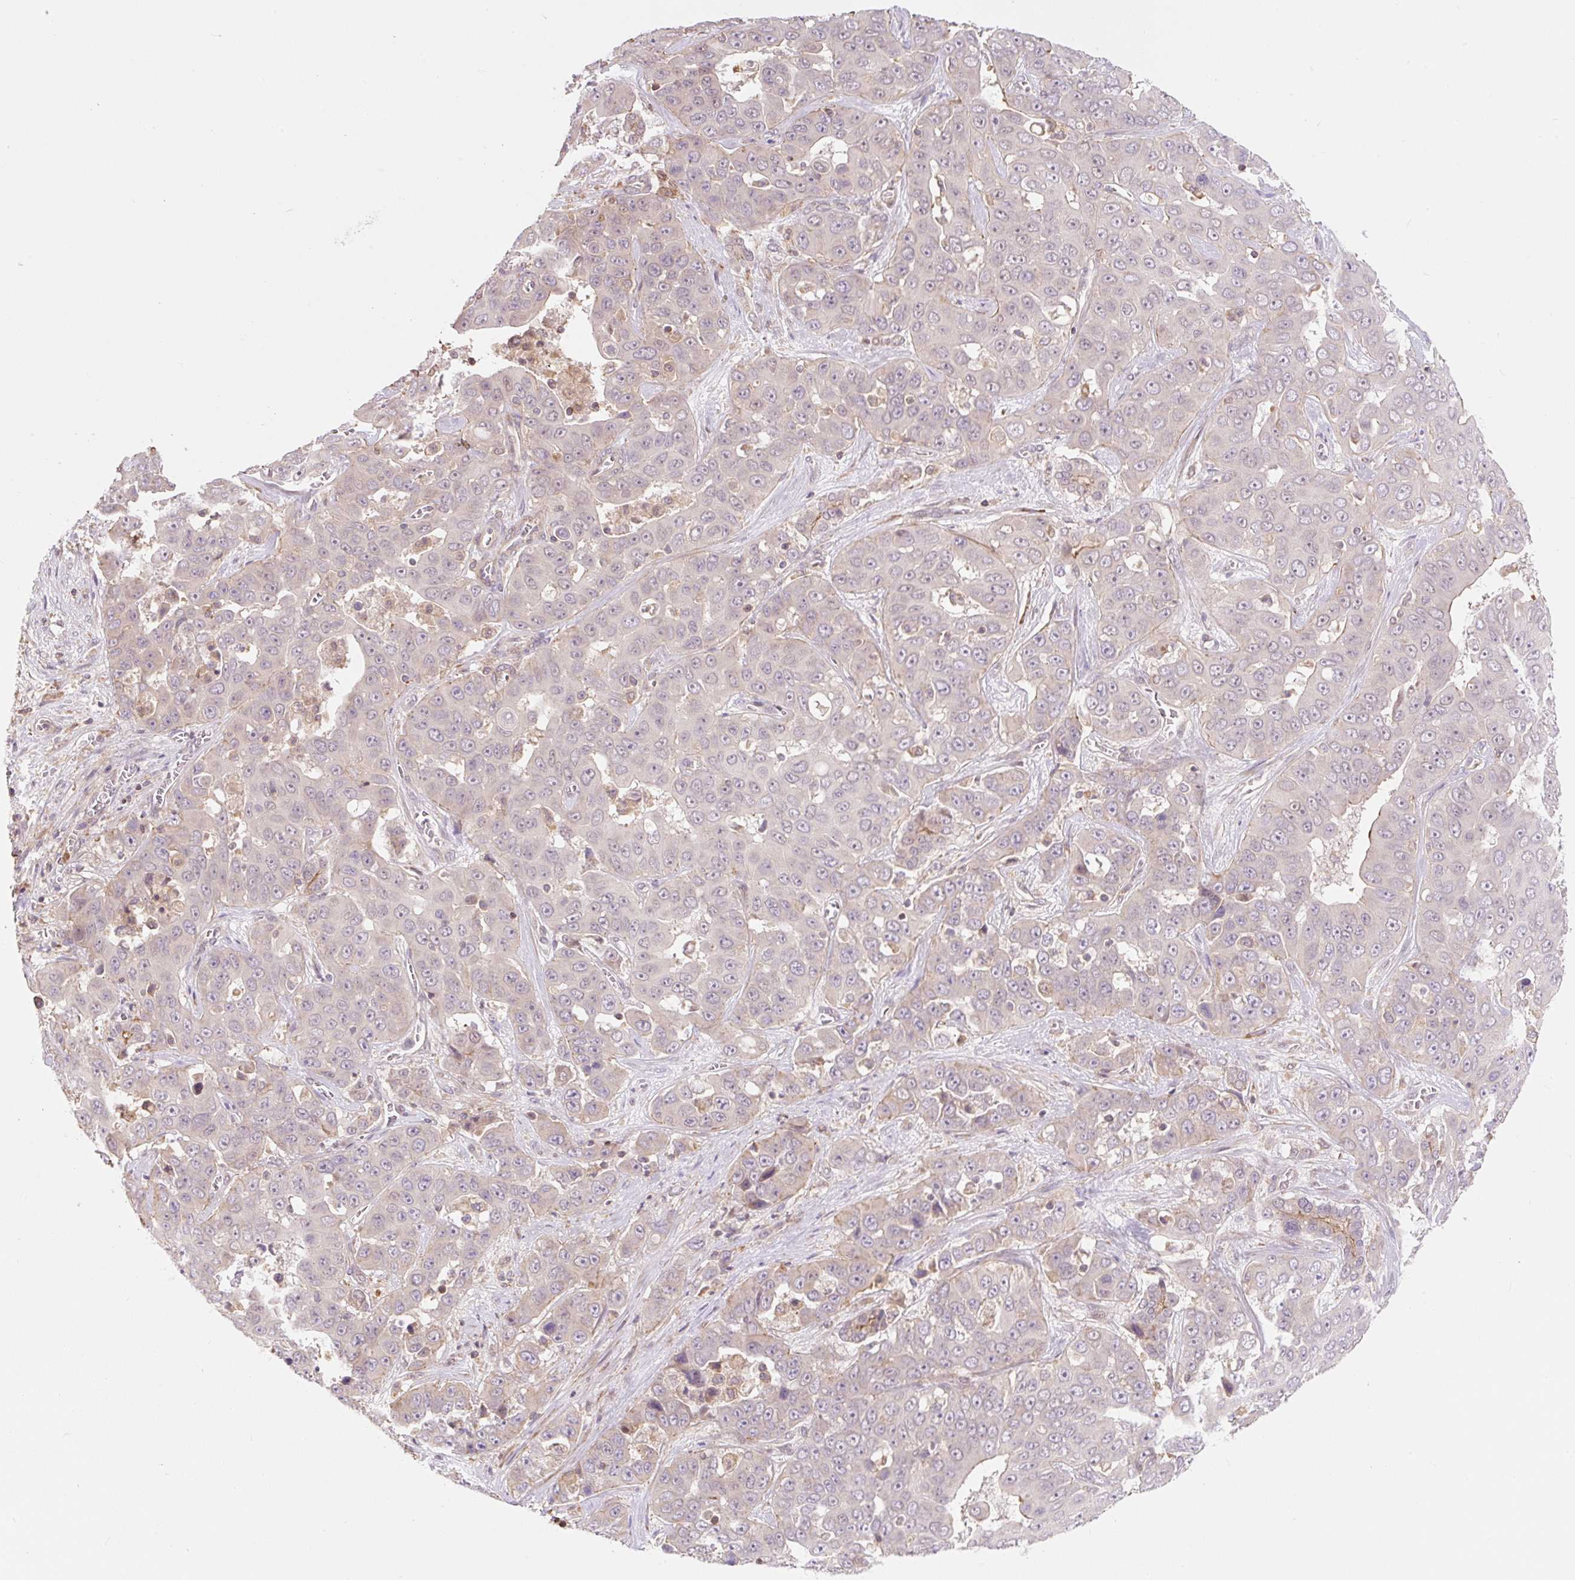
{"staining": {"intensity": "negative", "quantity": "none", "location": "none"}, "tissue": "liver cancer", "cell_type": "Tumor cells", "image_type": "cancer", "snomed": [{"axis": "morphology", "description": "Cholangiocarcinoma"}, {"axis": "topography", "description": "Liver"}], "caption": "Immunohistochemistry (IHC) micrograph of human cholangiocarcinoma (liver) stained for a protein (brown), which exhibits no expression in tumor cells.", "gene": "EMC10", "patient": {"sex": "female", "age": 52}}